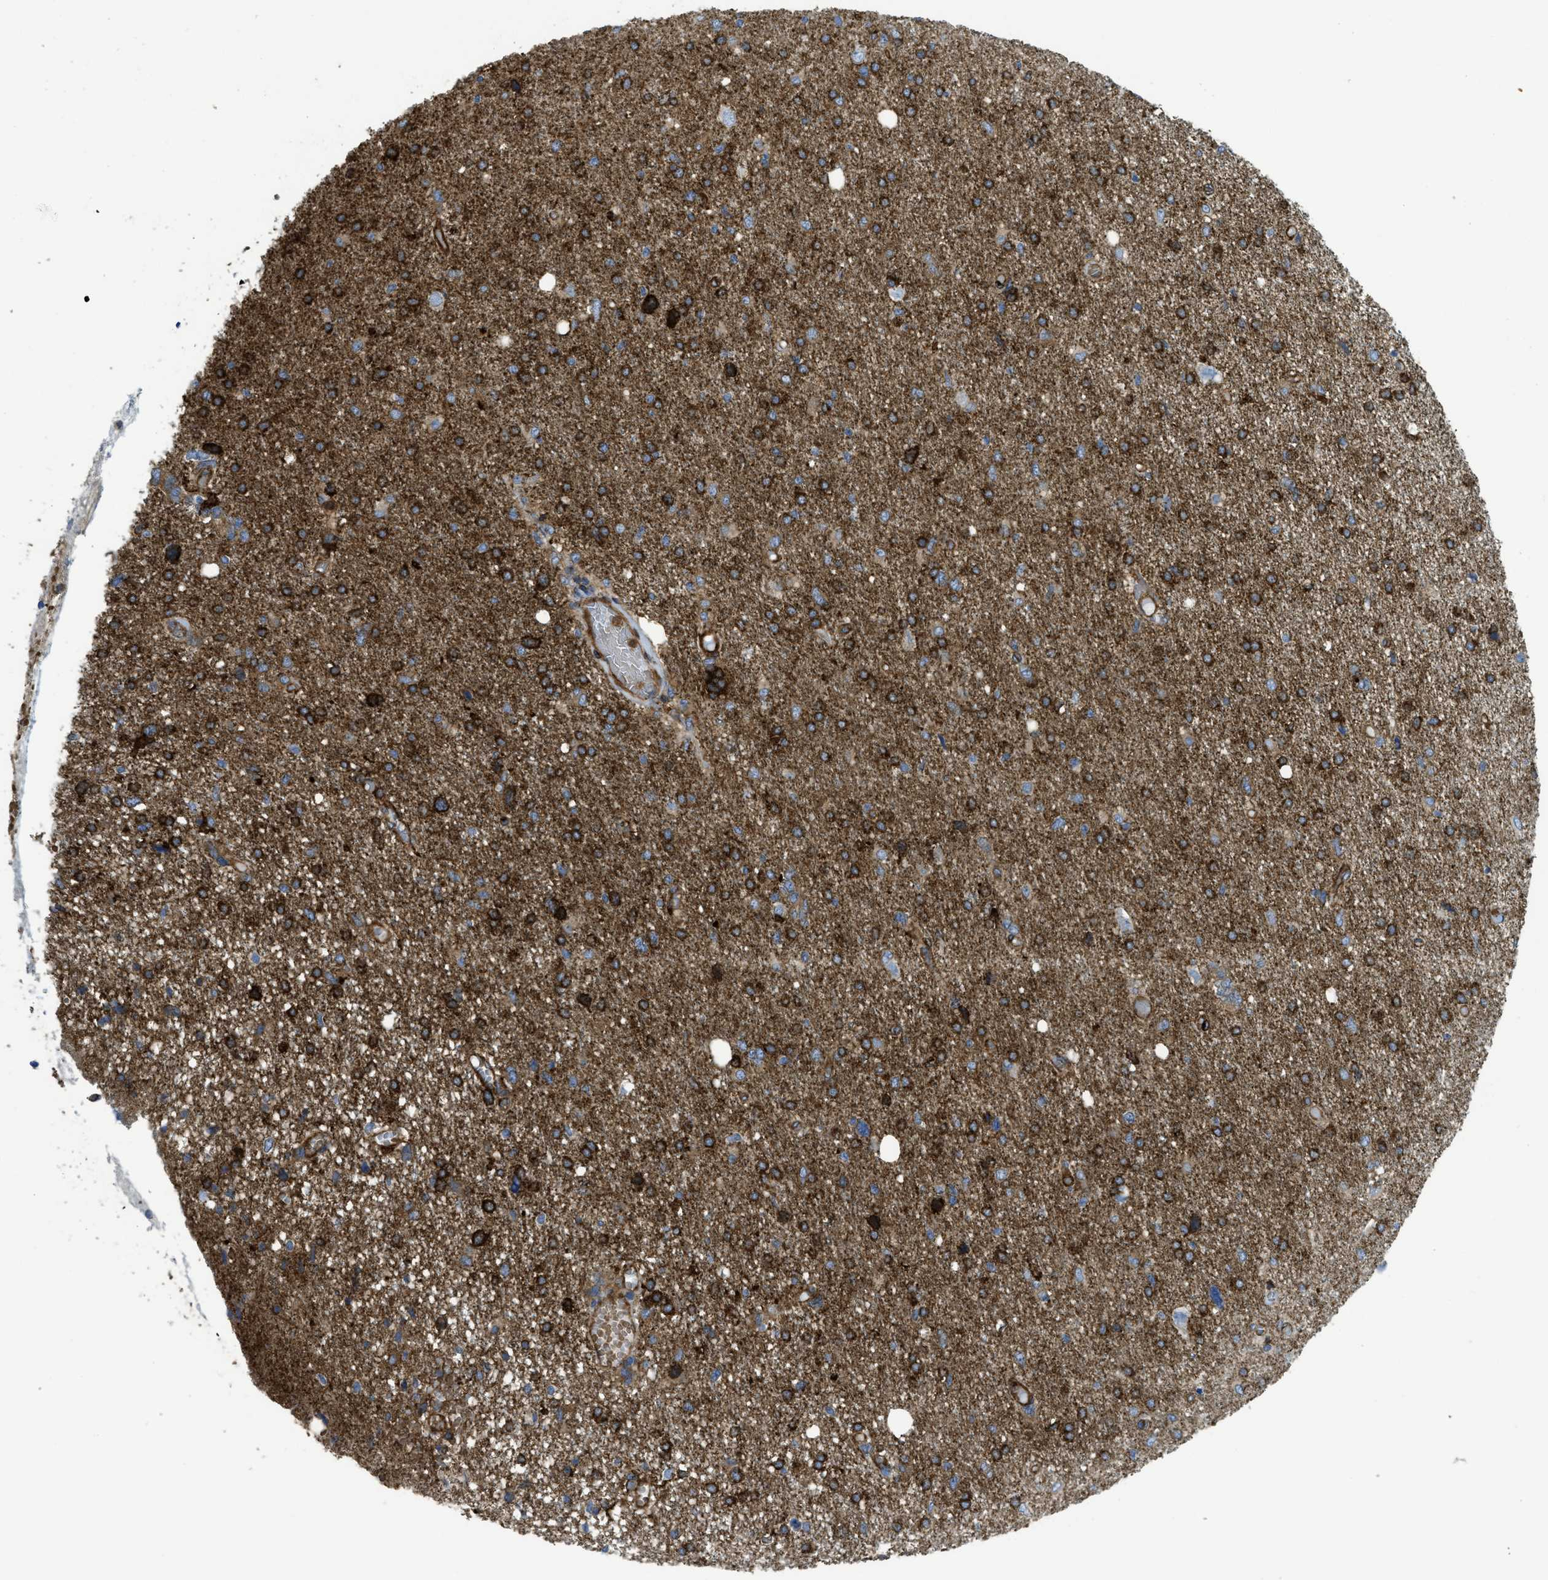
{"staining": {"intensity": "strong", "quantity": "25%-75%", "location": "cytoplasmic/membranous"}, "tissue": "glioma", "cell_type": "Tumor cells", "image_type": "cancer", "snomed": [{"axis": "morphology", "description": "Glioma, malignant, High grade"}, {"axis": "topography", "description": "Brain"}], "caption": "Glioma stained for a protein (brown) demonstrates strong cytoplasmic/membranous positive expression in about 25%-75% of tumor cells.", "gene": "HIP1", "patient": {"sex": "female", "age": 59}}